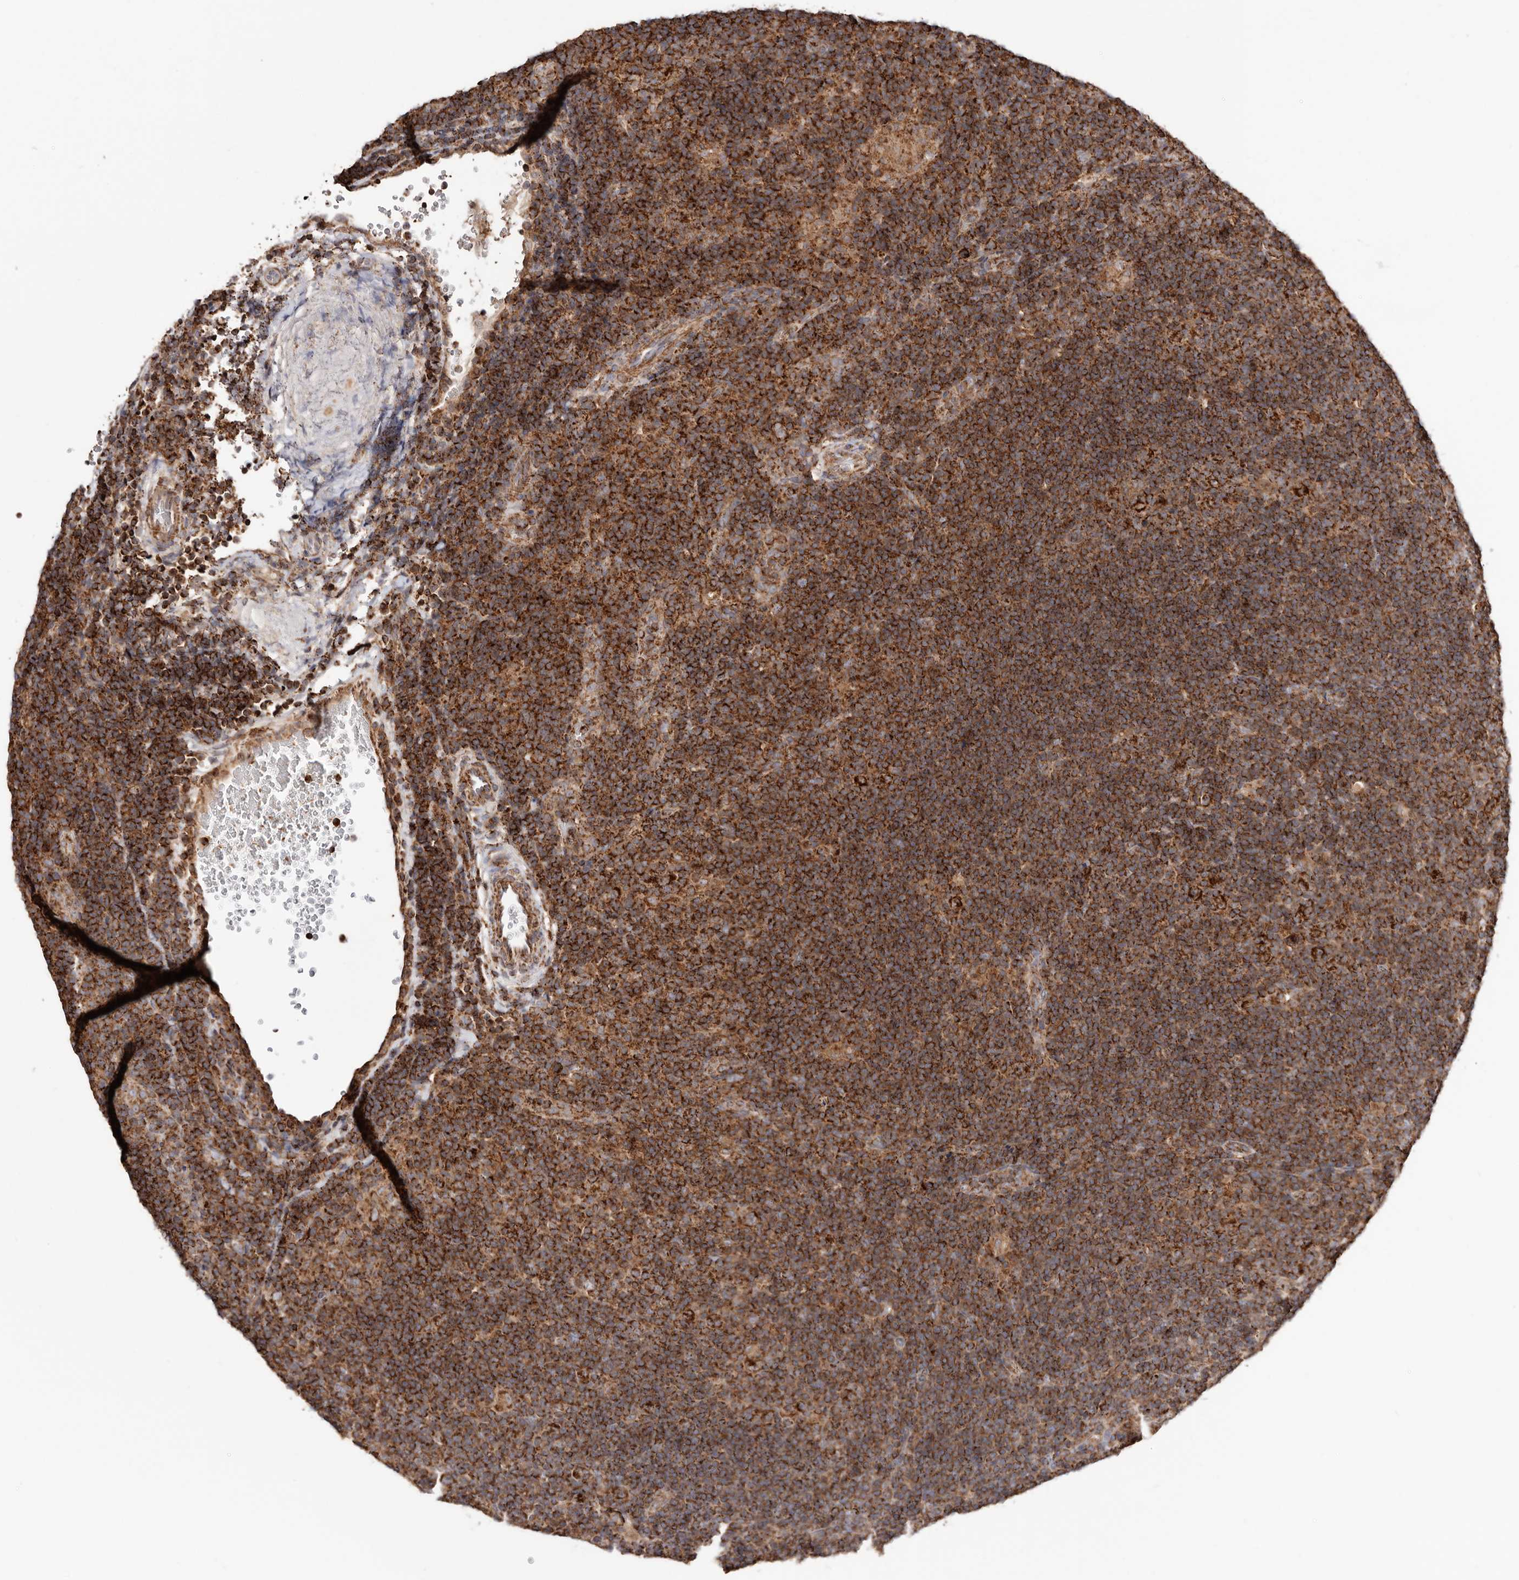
{"staining": {"intensity": "strong", "quantity": ">75%", "location": "cytoplasmic/membranous"}, "tissue": "lymphoma", "cell_type": "Tumor cells", "image_type": "cancer", "snomed": [{"axis": "morphology", "description": "Hodgkin's disease, NOS"}, {"axis": "topography", "description": "Lymph node"}], "caption": "Protein analysis of Hodgkin's disease tissue shows strong cytoplasmic/membranous positivity in about >75% of tumor cells. The protein of interest is shown in brown color, while the nuclei are stained blue.", "gene": "PRKACB", "patient": {"sex": "female", "age": 57}}